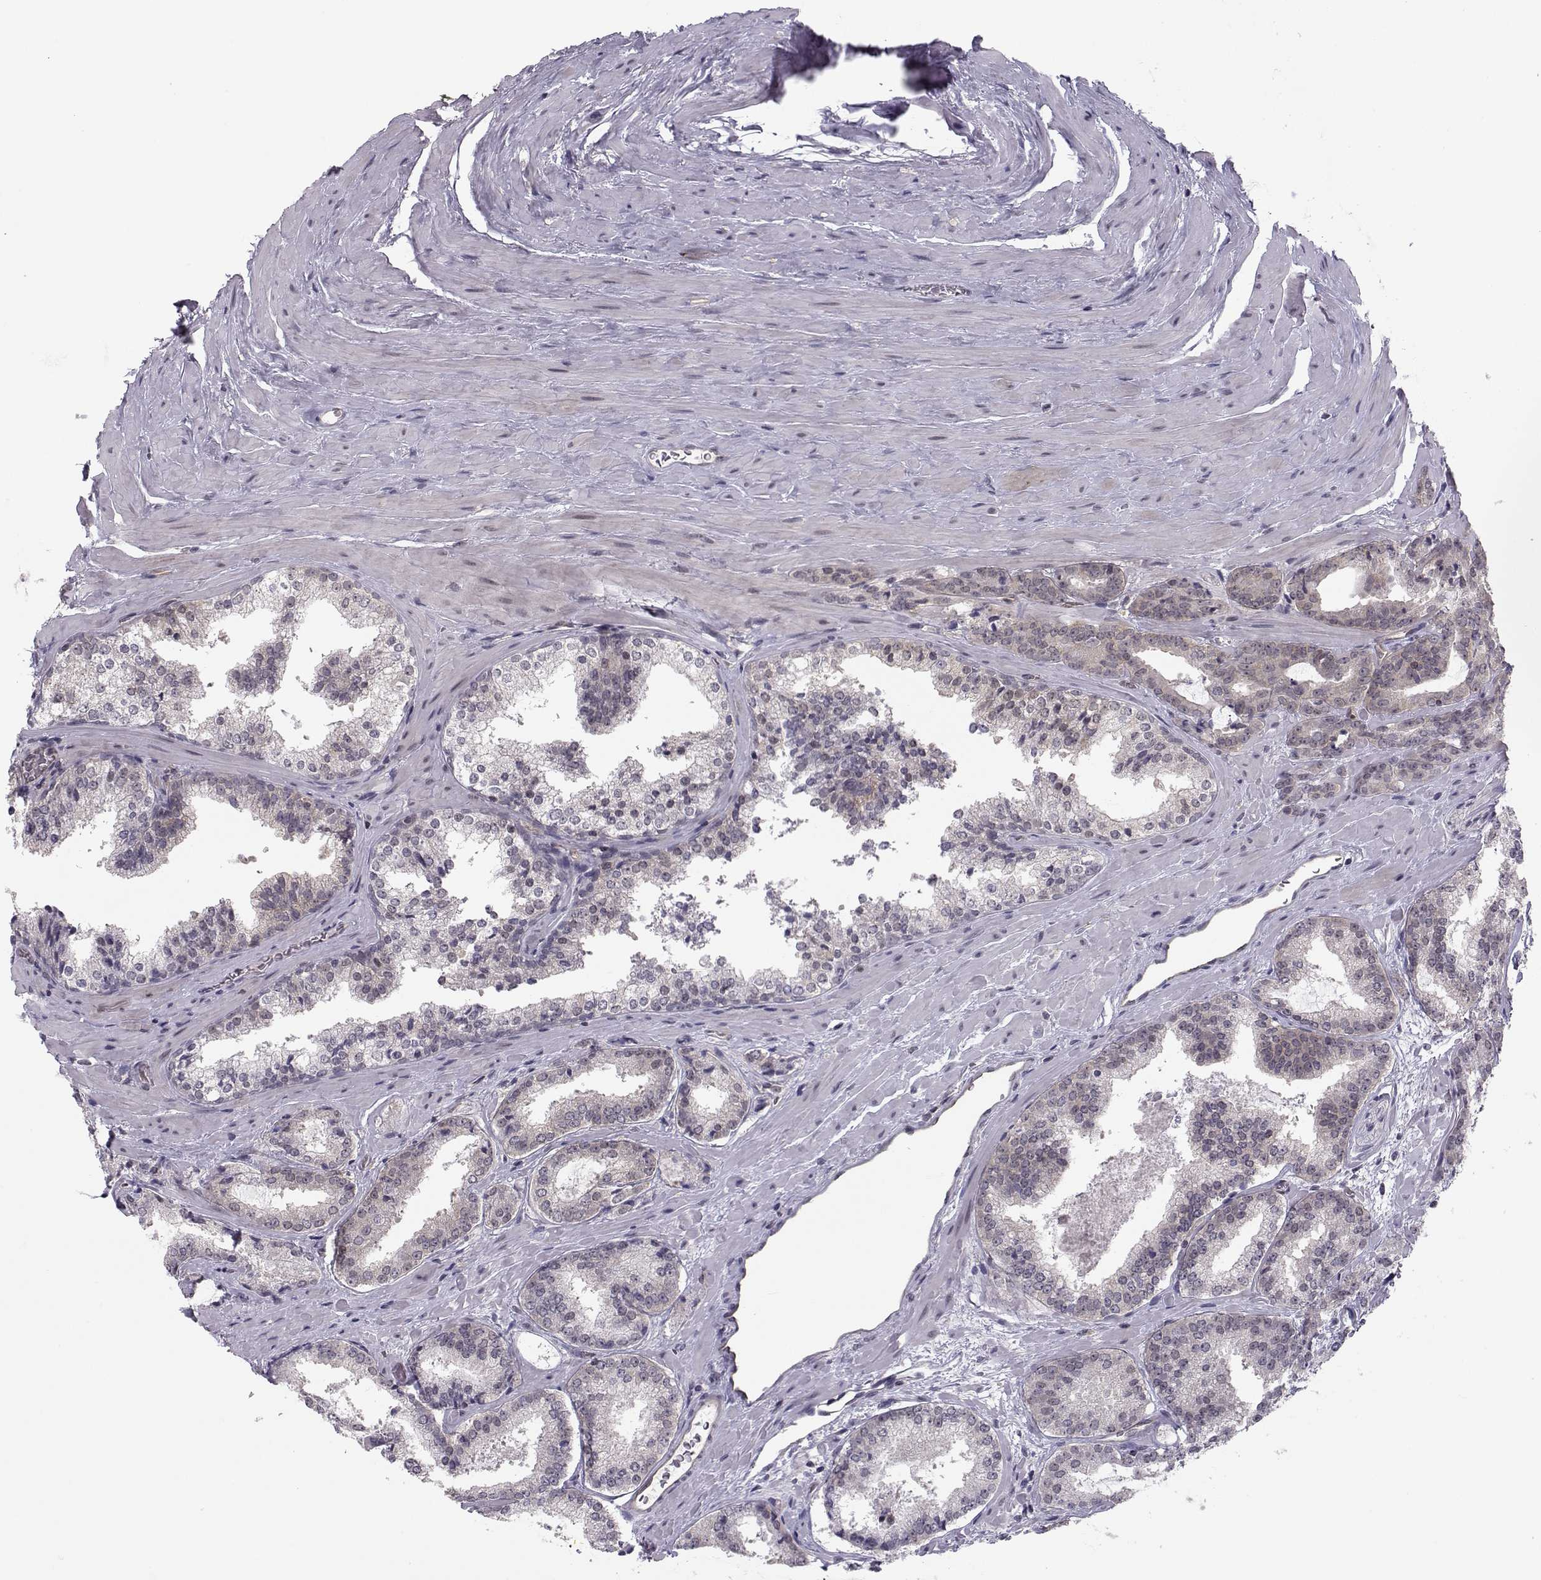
{"staining": {"intensity": "negative", "quantity": "none", "location": "none"}, "tissue": "prostate cancer", "cell_type": "Tumor cells", "image_type": "cancer", "snomed": [{"axis": "morphology", "description": "Adenocarcinoma, NOS"}, {"axis": "morphology", "description": "Adenocarcinoma, High grade"}, {"axis": "topography", "description": "Prostate"}], "caption": "Prostate adenocarcinoma stained for a protein using IHC demonstrates no staining tumor cells.", "gene": "KIF13B", "patient": {"sex": "male", "age": 62}}